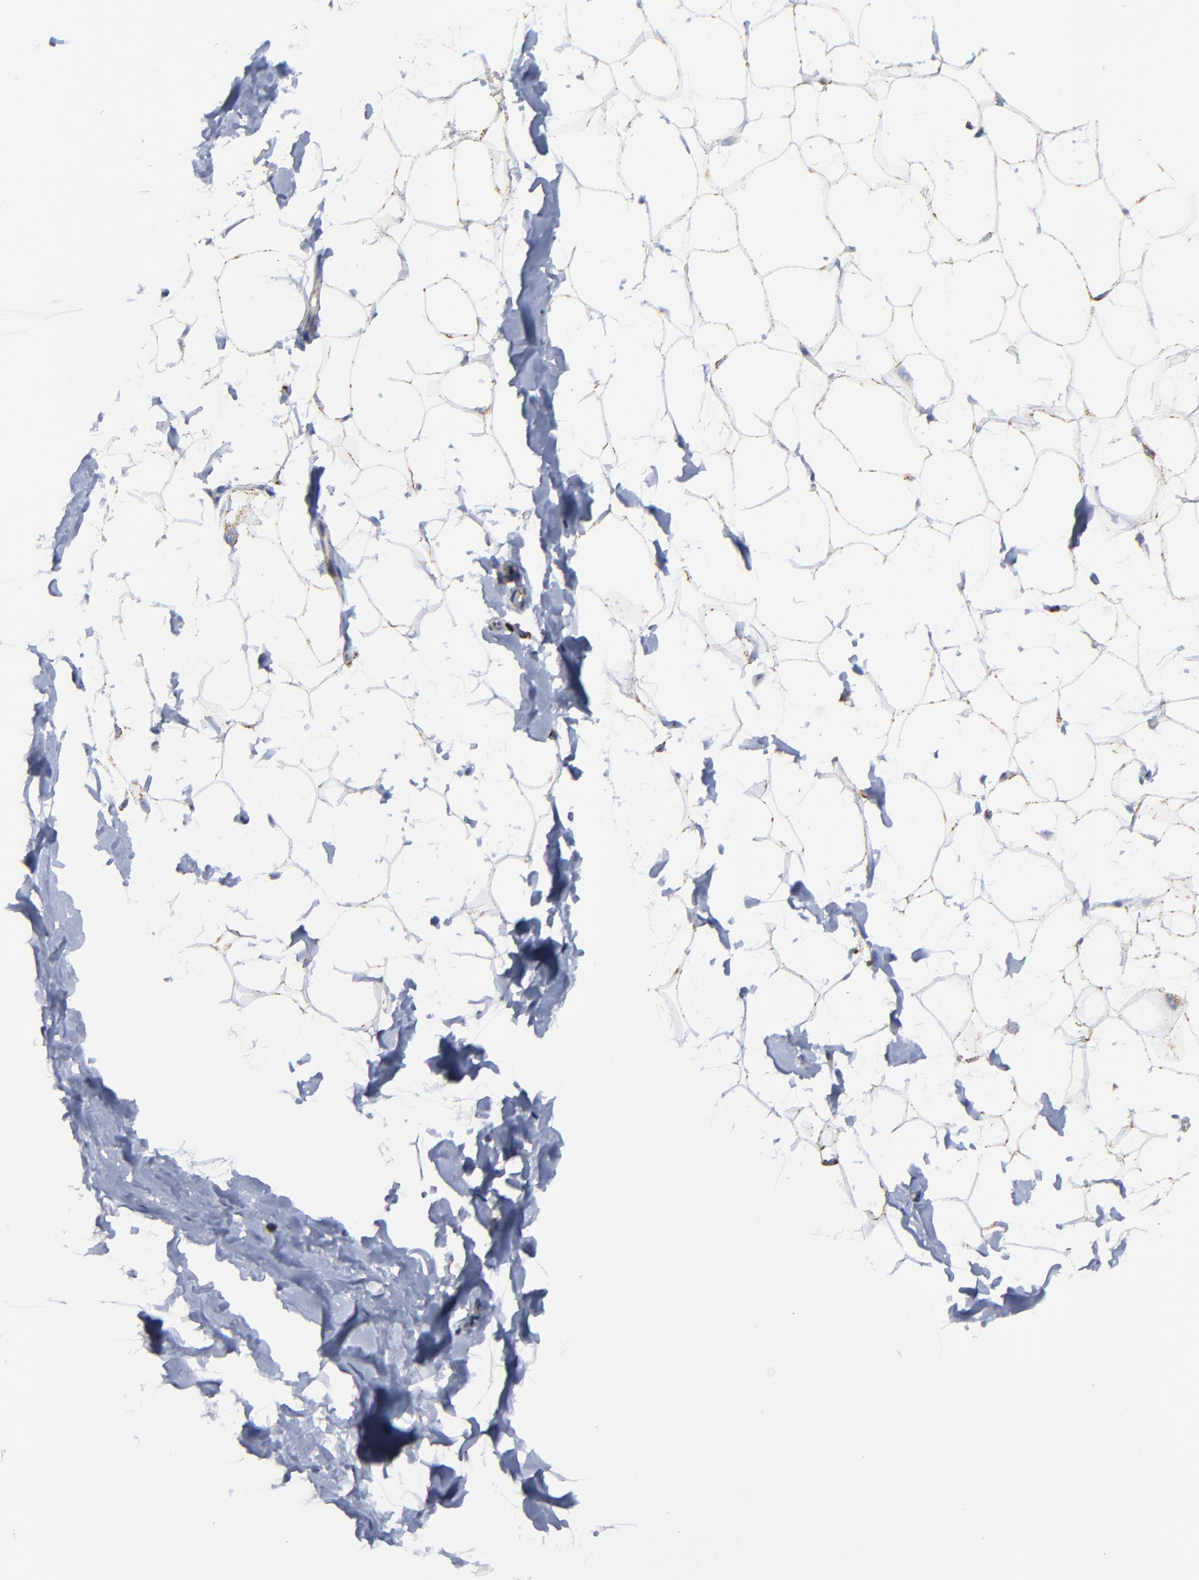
{"staining": {"intensity": "moderate", "quantity": "25%-75%", "location": "cytoplasmic/membranous"}, "tissue": "breast", "cell_type": "Adipocytes", "image_type": "normal", "snomed": [{"axis": "morphology", "description": "Normal tissue, NOS"}, {"axis": "topography", "description": "Breast"}], "caption": "Moderate cytoplasmic/membranous expression for a protein is identified in approximately 25%-75% of adipocytes of unremarkable breast using IHC.", "gene": "PINK1", "patient": {"sex": "female", "age": 23}}